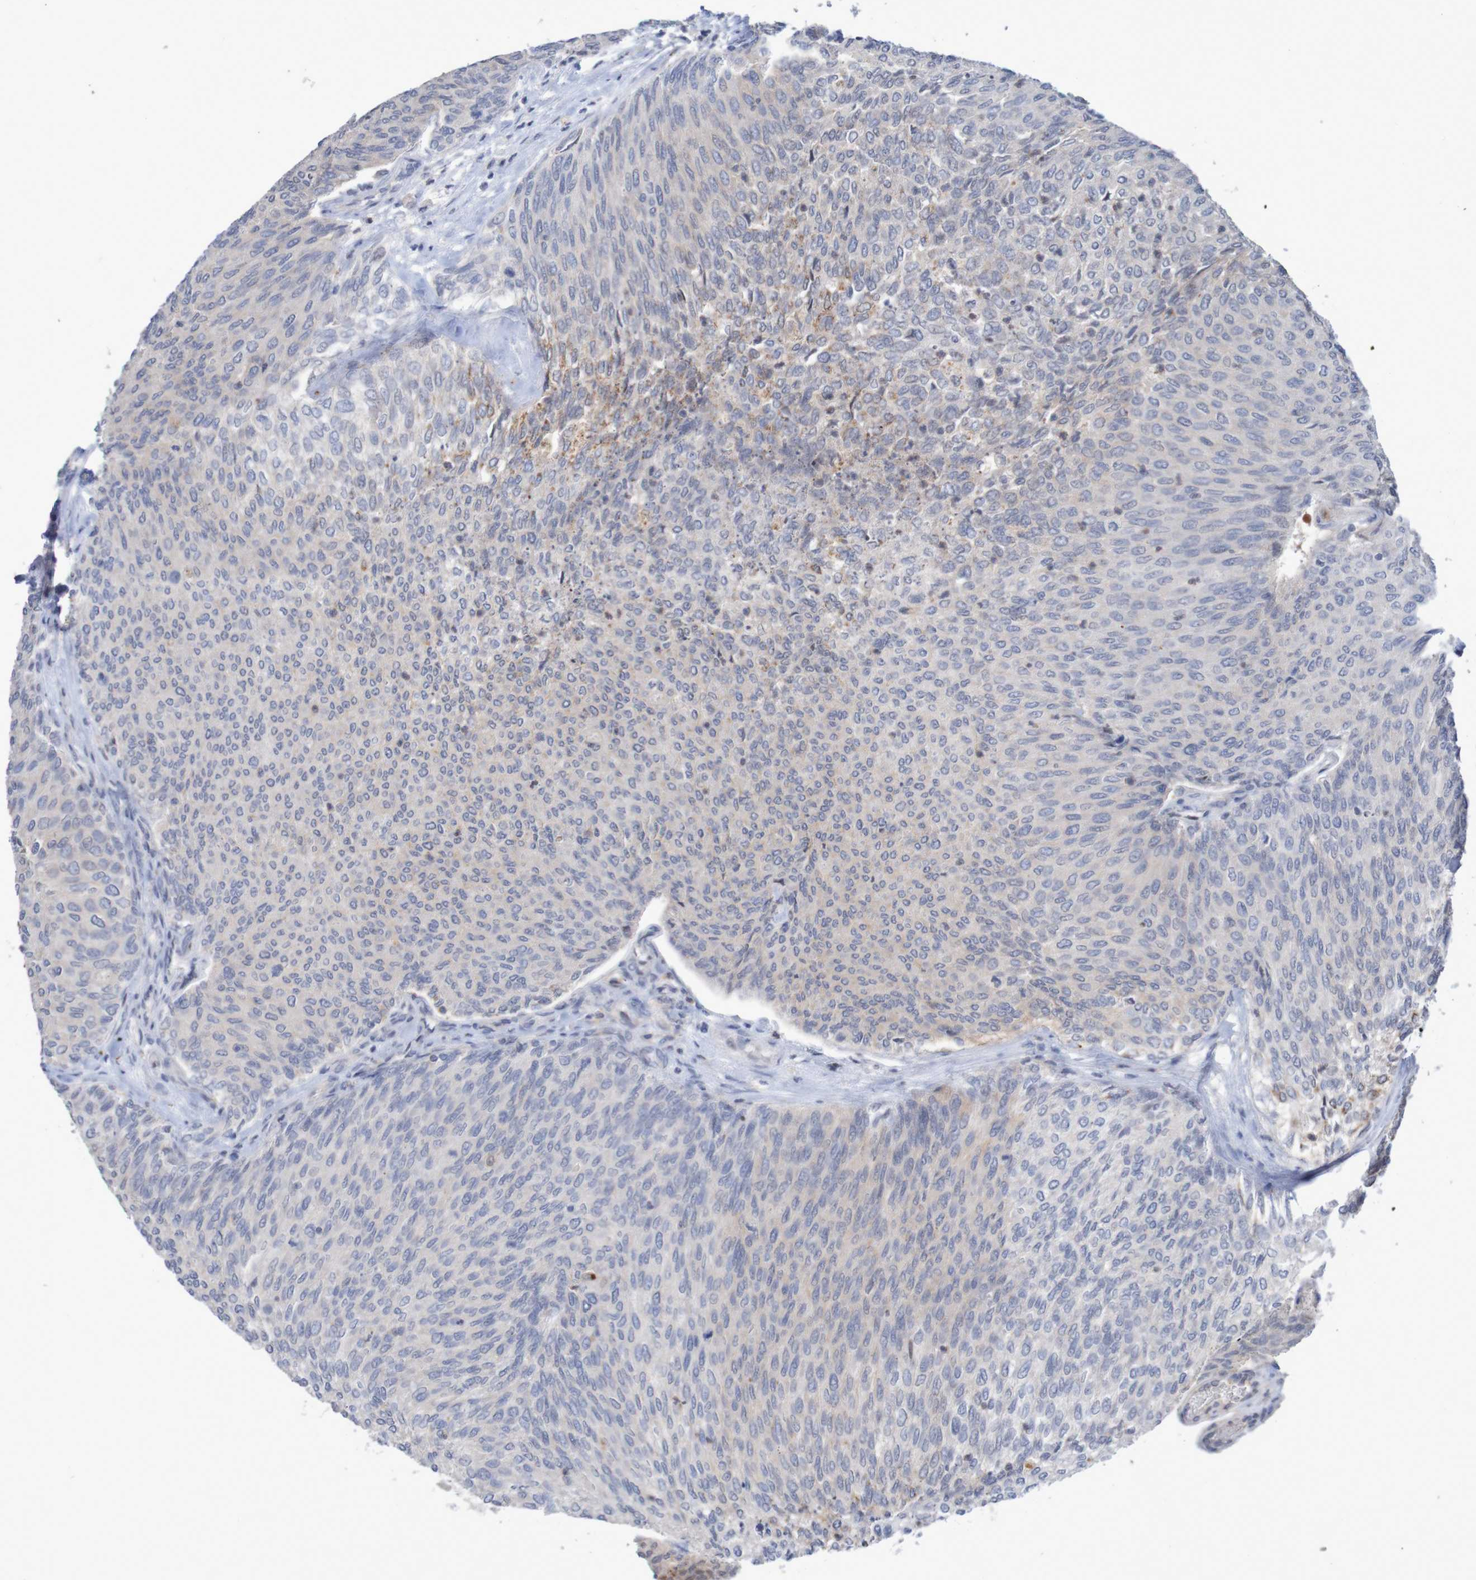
{"staining": {"intensity": "negative", "quantity": "none", "location": "none"}, "tissue": "urothelial cancer", "cell_type": "Tumor cells", "image_type": "cancer", "snomed": [{"axis": "morphology", "description": "Urothelial carcinoma, Low grade"}, {"axis": "topography", "description": "Urinary bladder"}], "caption": "Immunohistochemistry micrograph of urothelial cancer stained for a protein (brown), which reveals no expression in tumor cells. (DAB (3,3'-diaminobenzidine) IHC, high magnification).", "gene": "FBP2", "patient": {"sex": "female", "age": 79}}